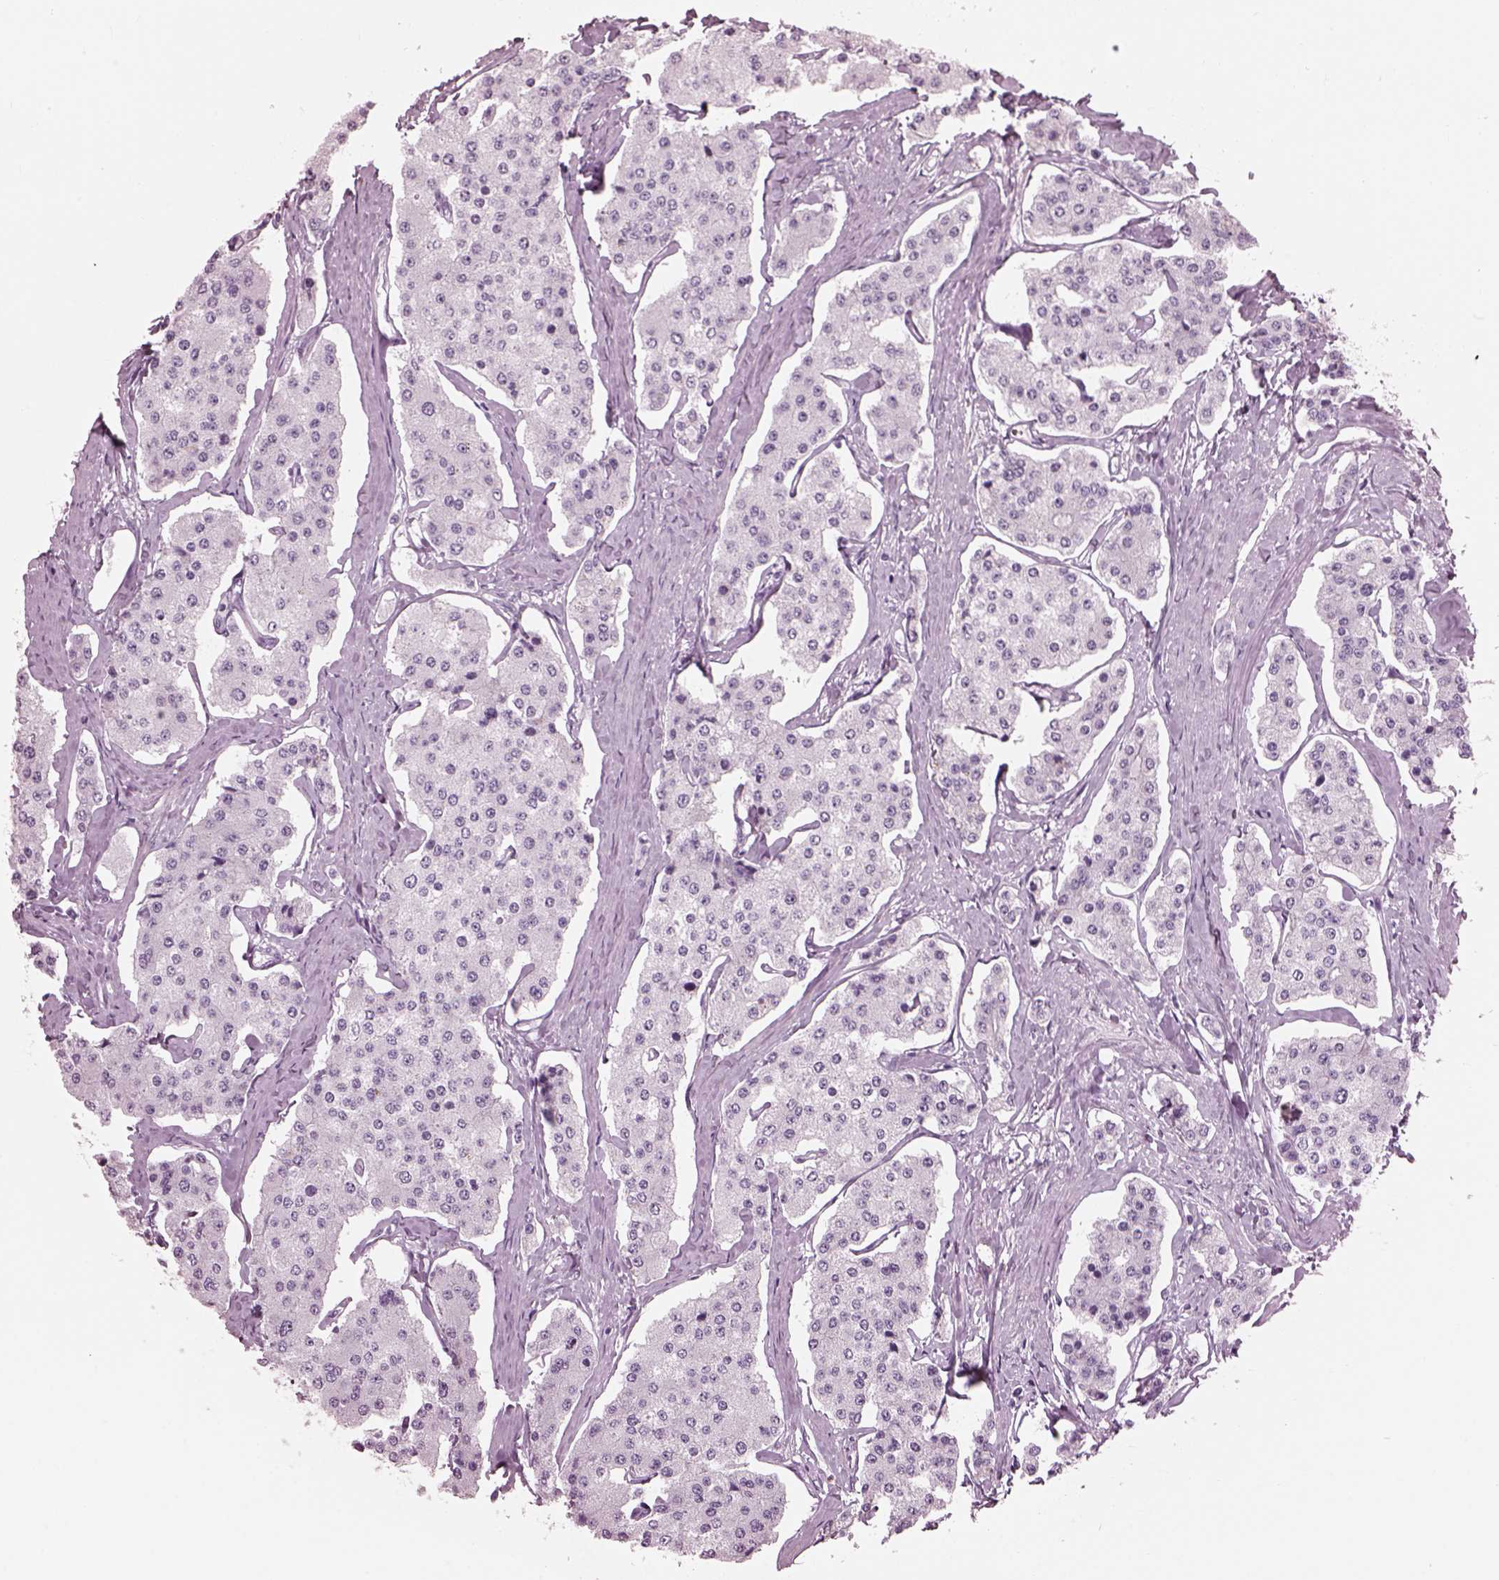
{"staining": {"intensity": "negative", "quantity": "none", "location": "none"}, "tissue": "carcinoid", "cell_type": "Tumor cells", "image_type": "cancer", "snomed": [{"axis": "morphology", "description": "Carcinoid, malignant, NOS"}, {"axis": "topography", "description": "Small intestine"}], "caption": "Tumor cells are negative for protein expression in human carcinoid.", "gene": "HYDIN", "patient": {"sex": "female", "age": 65}}